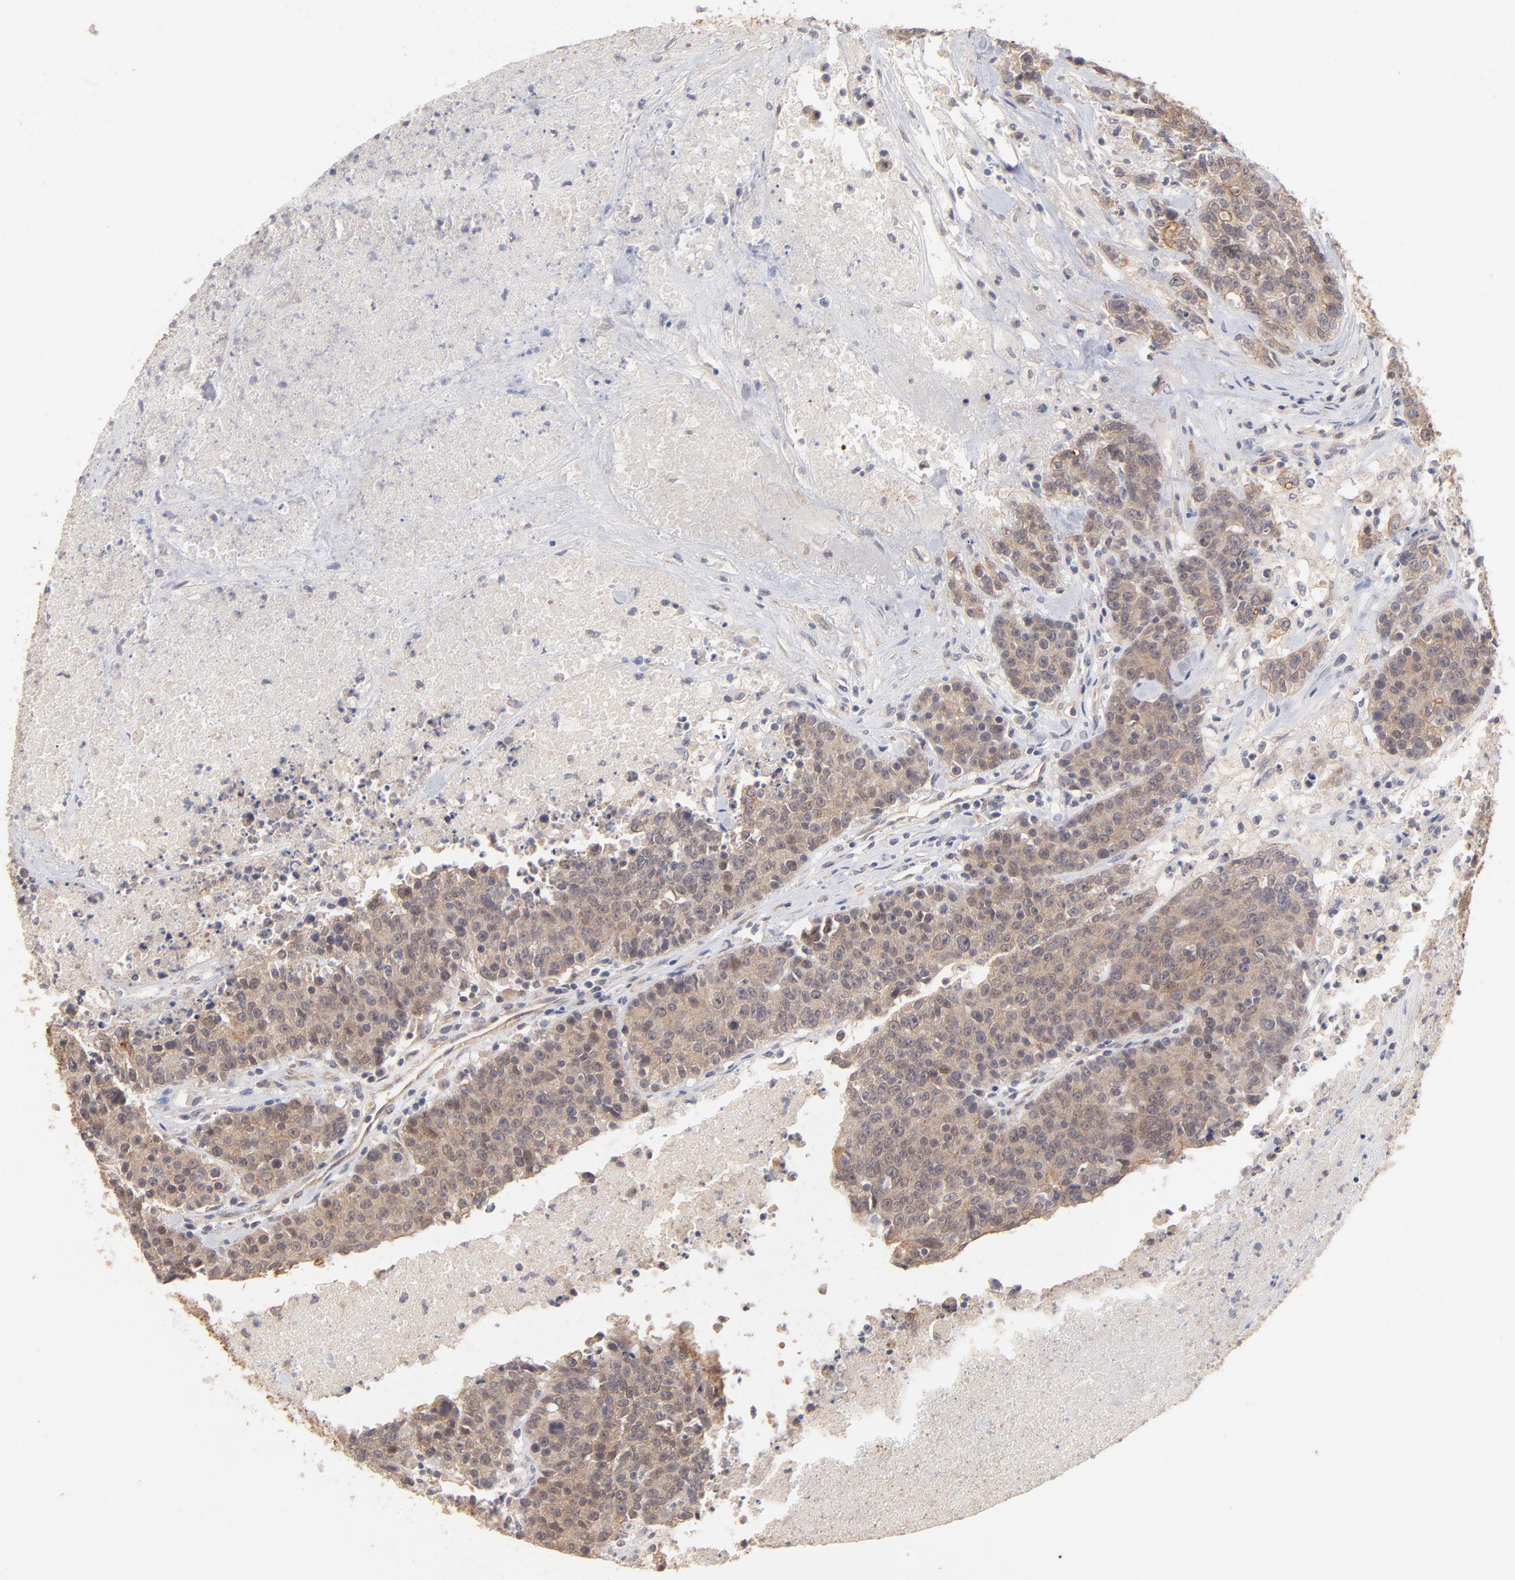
{"staining": {"intensity": "moderate", "quantity": ">75%", "location": "cytoplasmic/membranous,nuclear"}, "tissue": "colorectal cancer", "cell_type": "Tumor cells", "image_type": "cancer", "snomed": [{"axis": "morphology", "description": "Adenocarcinoma, NOS"}, {"axis": "topography", "description": "Colon"}], "caption": "Colorectal cancer (adenocarcinoma) tissue reveals moderate cytoplasmic/membranous and nuclear positivity in about >75% of tumor cells, visualized by immunohistochemistry.", "gene": "STAP2", "patient": {"sex": "female", "age": 53}}